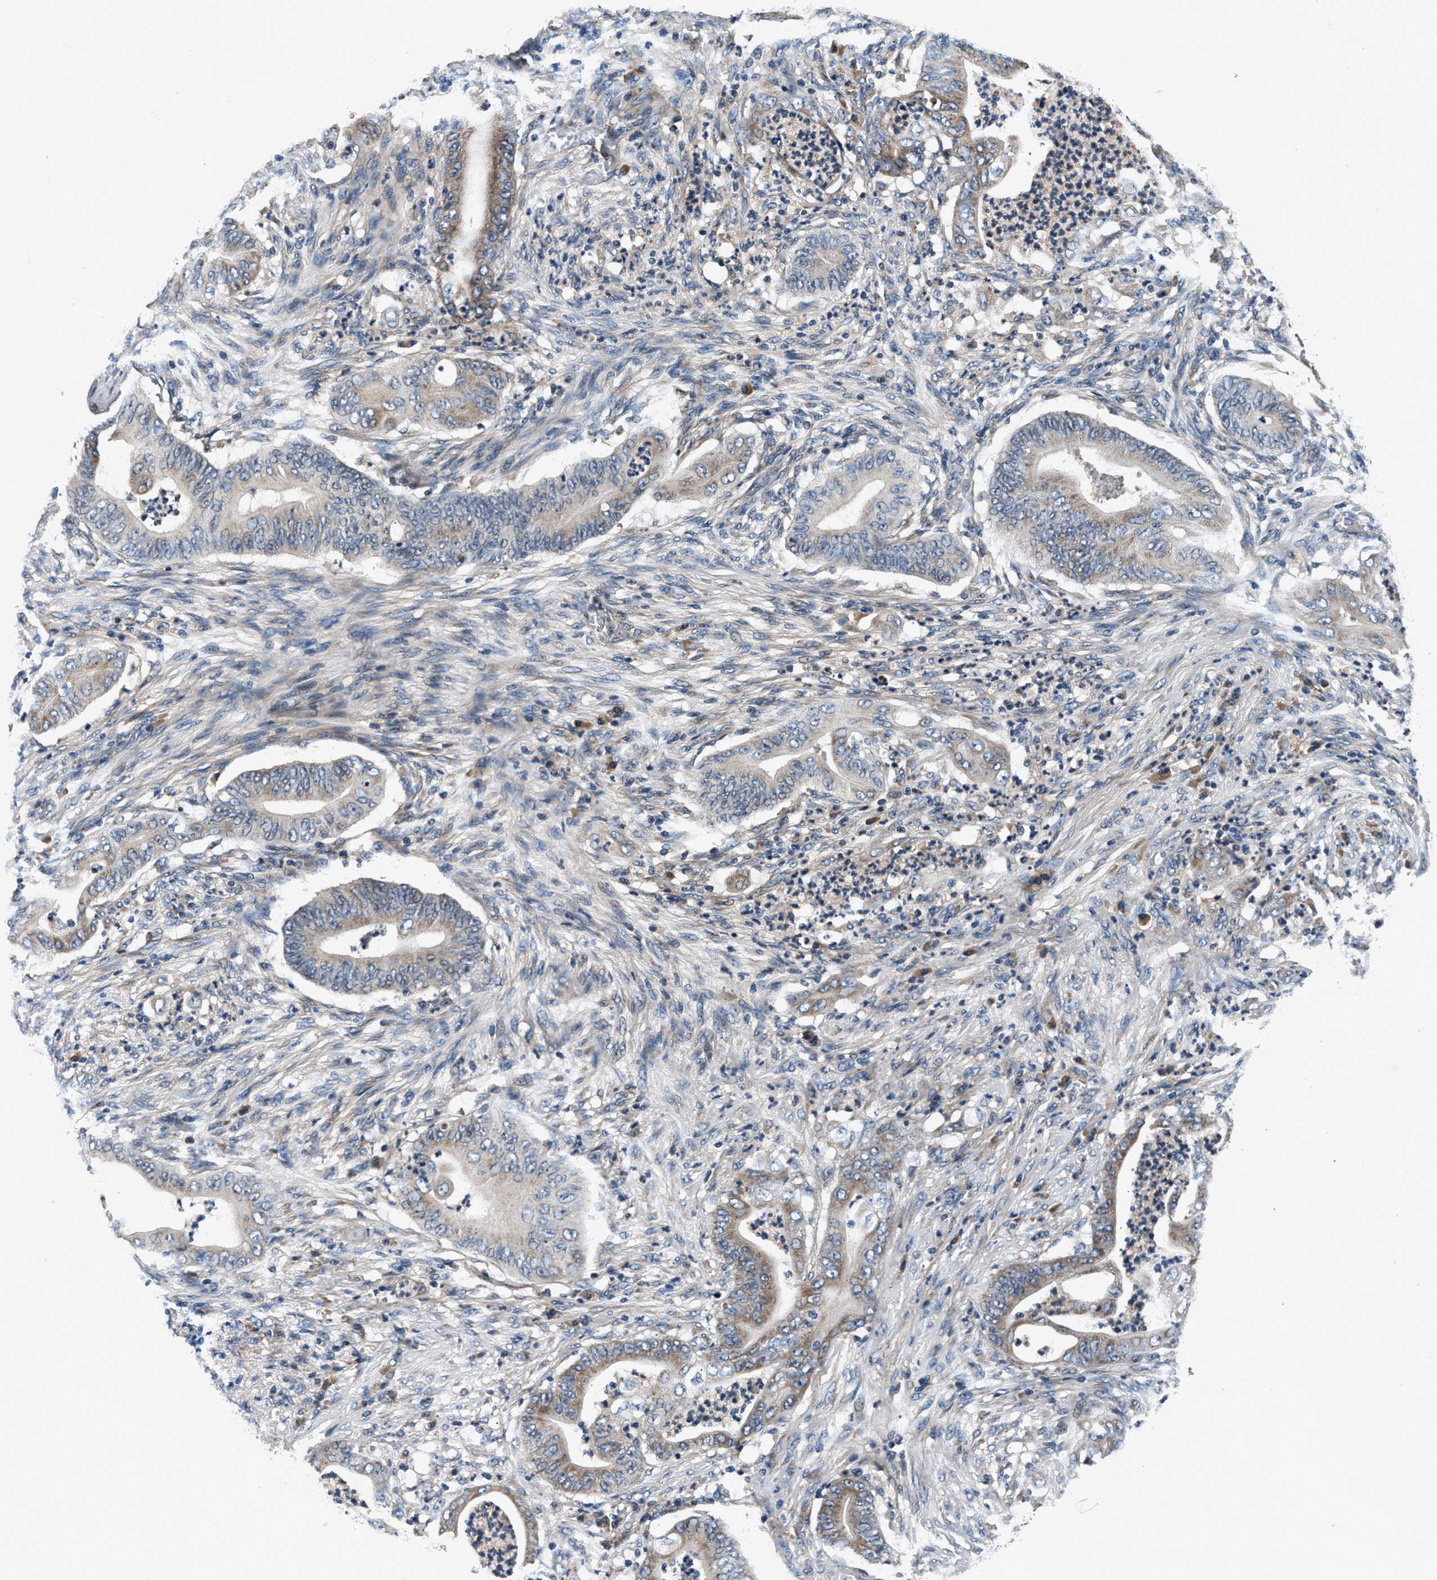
{"staining": {"intensity": "moderate", "quantity": "25%-75%", "location": "cytoplasmic/membranous"}, "tissue": "stomach cancer", "cell_type": "Tumor cells", "image_type": "cancer", "snomed": [{"axis": "morphology", "description": "Adenocarcinoma, NOS"}, {"axis": "topography", "description": "Stomach"}], "caption": "A photomicrograph showing moderate cytoplasmic/membranous positivity in about 25%-75% of tumor cells in stomach adenocarcinoma, as visualized by brown immunohistochemical staining.", "gene": "IMMT", "patient": {"sex": "female", "age": 73}}